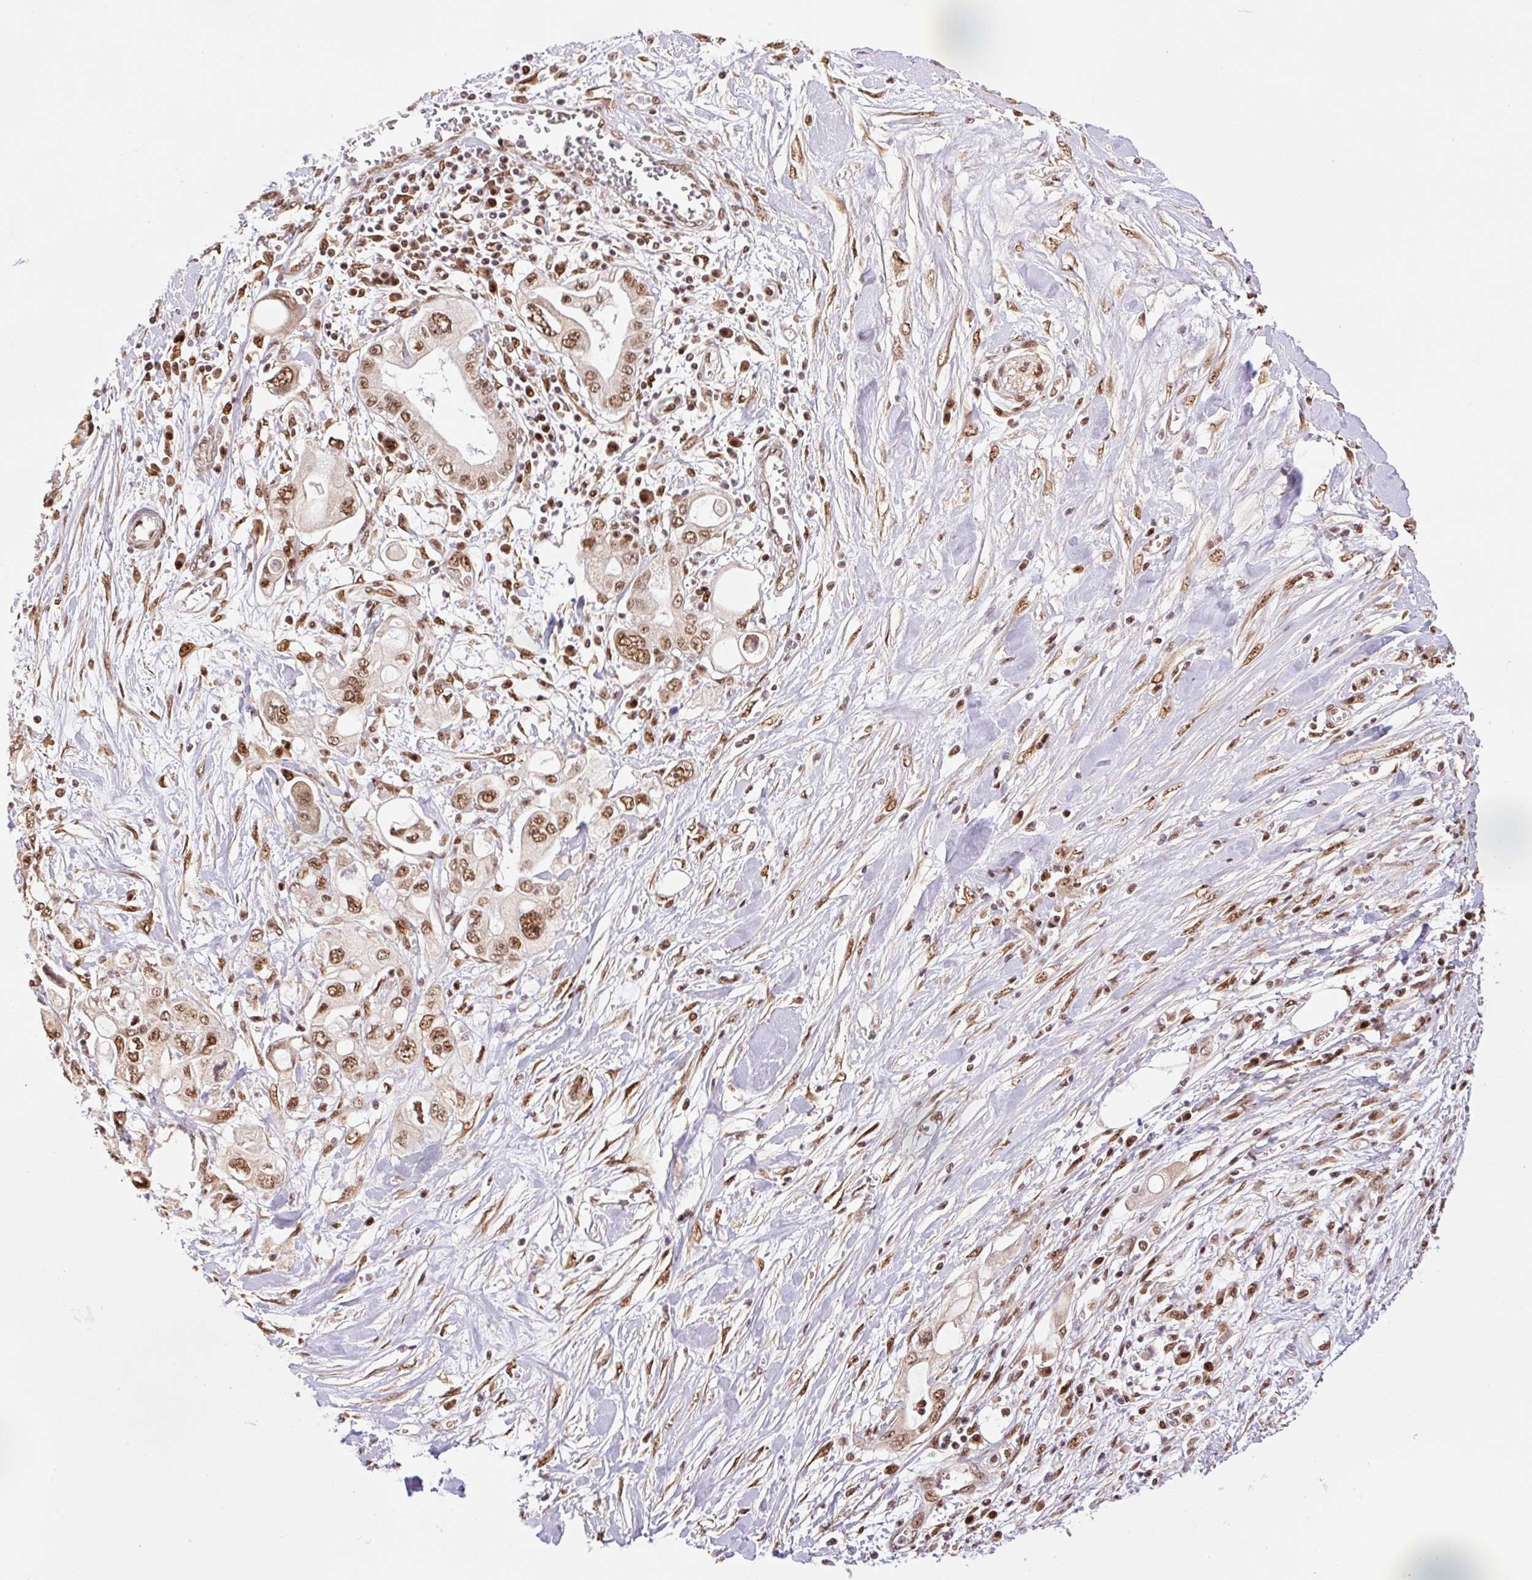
{"staining": {"intensity": "moderate", "quantity": ">75%", "location": "nuclear"}, "tissue": "pancreatic cancer", "cell_type": "Tumor cells", "image_type": "cancer", "snomed": [{"axis": "morphology", "description": "Adenocarcinoma, NOS"}, {"axis": "topography", "description": "Pancreas"}], "caption": "Immunohistochemical staining of human pancreatic cancer (adenocarcinoma) reveals moderate nuclear protein positivity in approximately >75% of tumor cells.", "gene": "INTS8", "patient": {"sex": "female", "age": 56}}